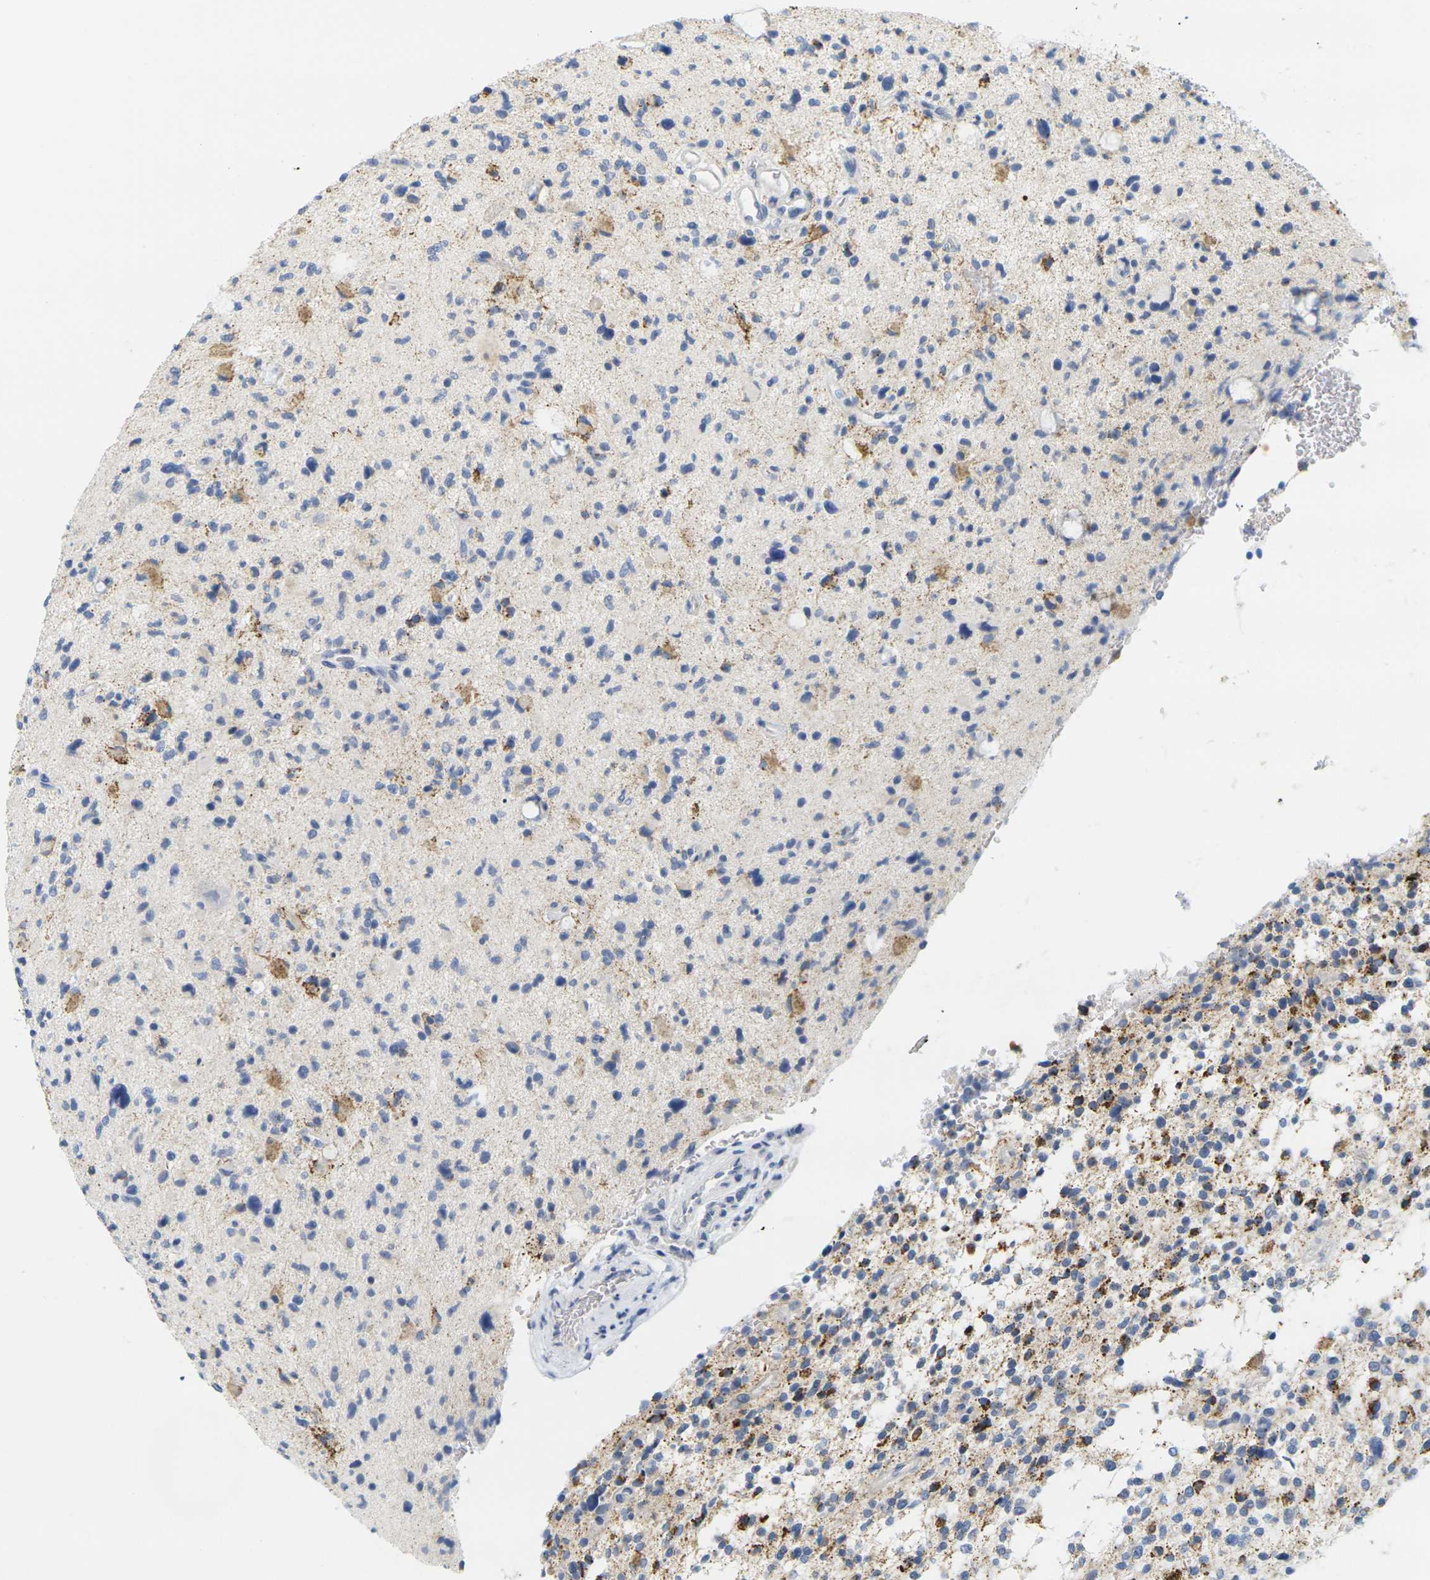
{"staining": {"intensity": "moderate", "quantity": "25%-75%", "location": "cytoplasmic/membranous"}, "tissue": "glioma", "cell_type": "Tumor cells", "image_type": "cancer", "snomed": [{"axis": "morphology", "description": "Glioma, malignant, High grade"}, {"axis": "topography", "description": "Brain"}], "caption": "Protein expression analysis of human glioma reveals moderate cytoplasmic/membranous positivity in about 25%-75% of tumor cells. (DAB (3,3'-diaminobenzidine) = brown stain, brightfield microscopy at high magnification).", "gene": "KLK5", "patient": {"sex": "male", "age": 48}}